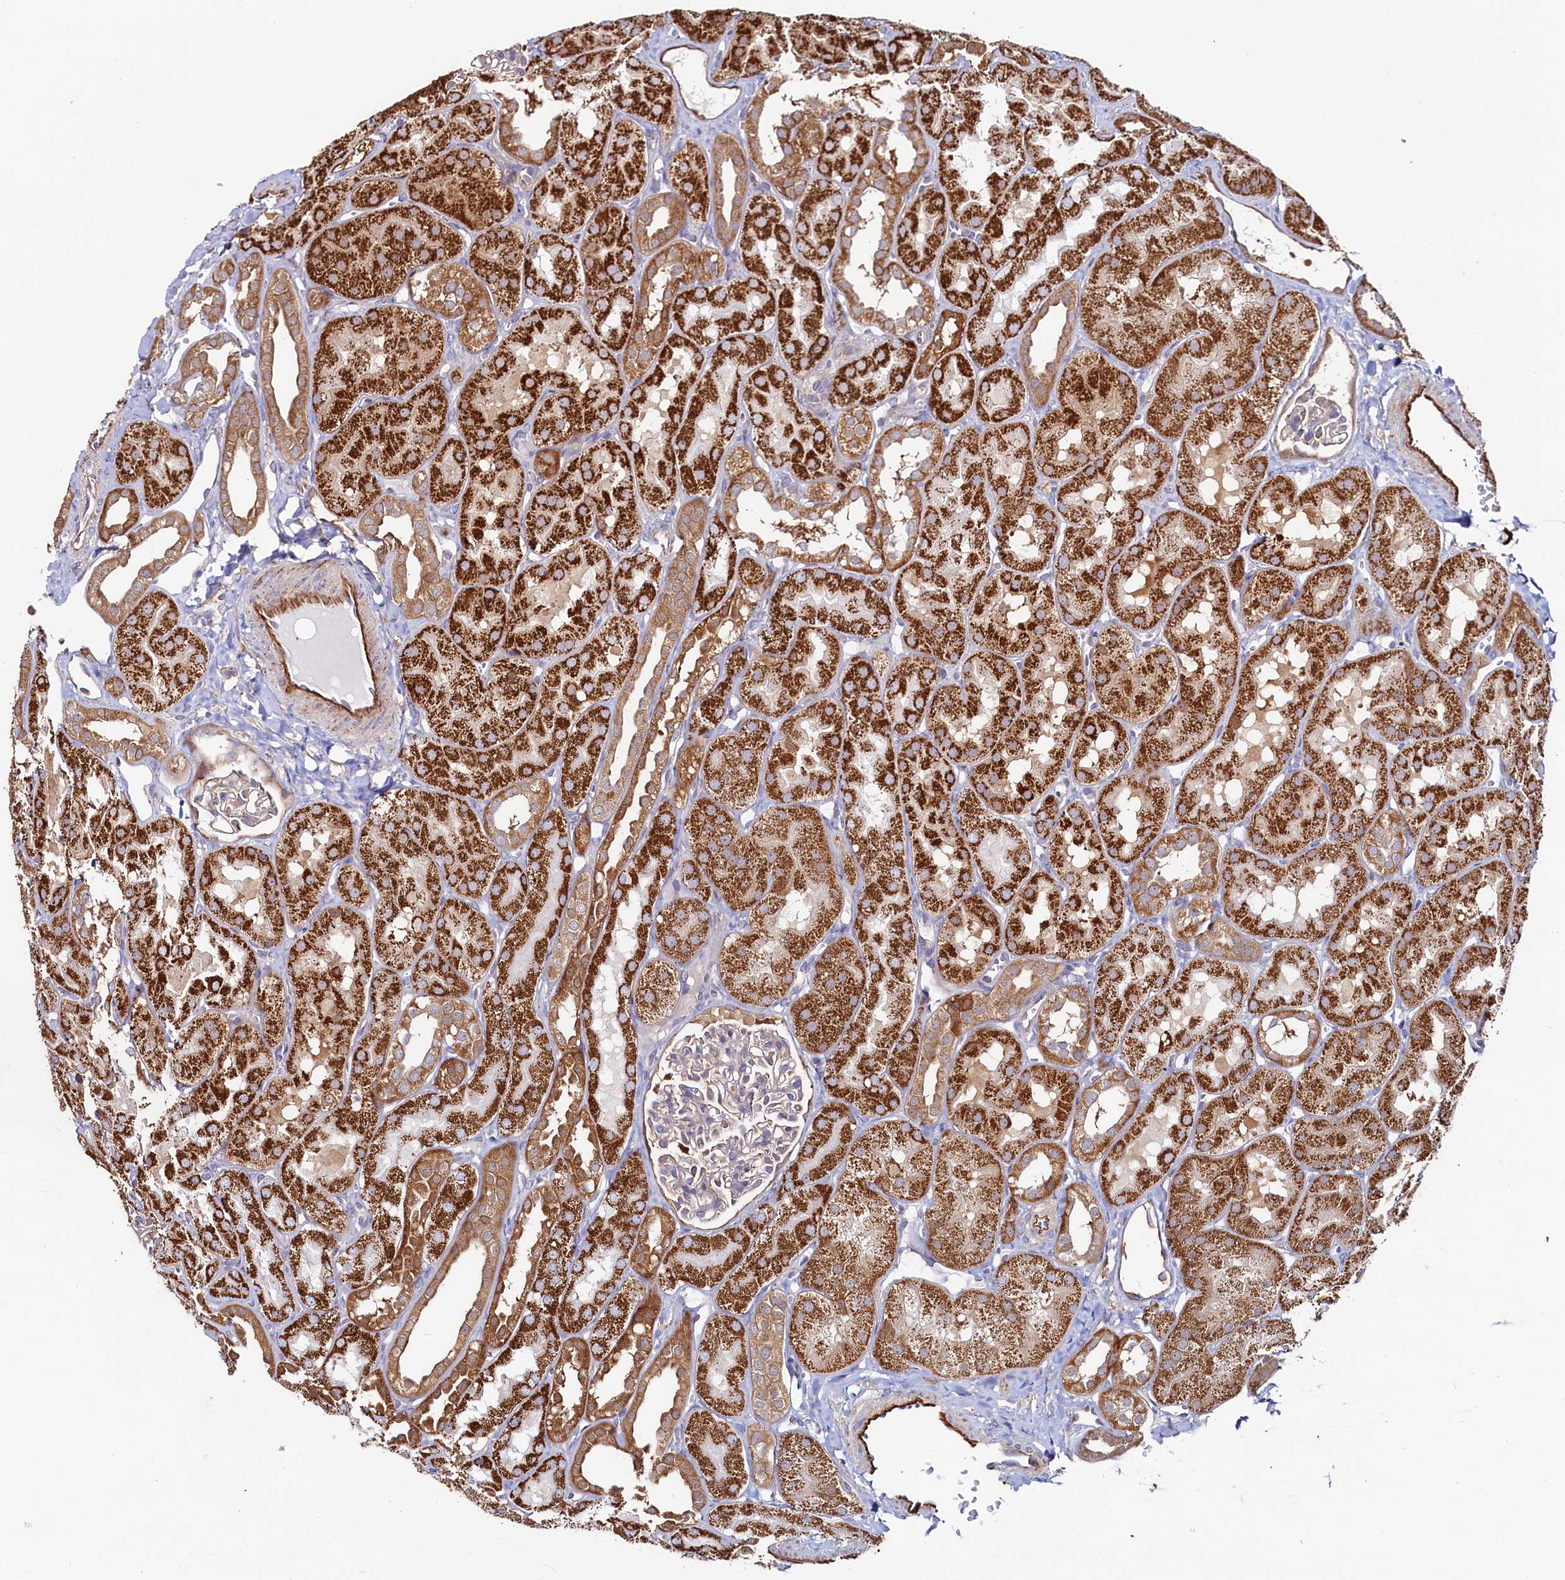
{"staining": {"intensity": "moderate", "quantity": "<25%", "location": "cytoplasmic/membranous"}, "tissue": "kidney", "cell_type": "Cells in glomeruli", "image_type": "normal", "snomed": [{"axis": "morphology", "description": "Normal tissue, NOS"}, {"axis": "topography", "description": "Kidney"}, {"axis": "topography", "description": "Urinary bladder"}], "caption": "Moderate cytoplasmic/membranous expression is present in about <25% of cells in glomeruli in normal kidney.", "gene": "ASTE1", "patient": {"sex": "male", "age": 16}}